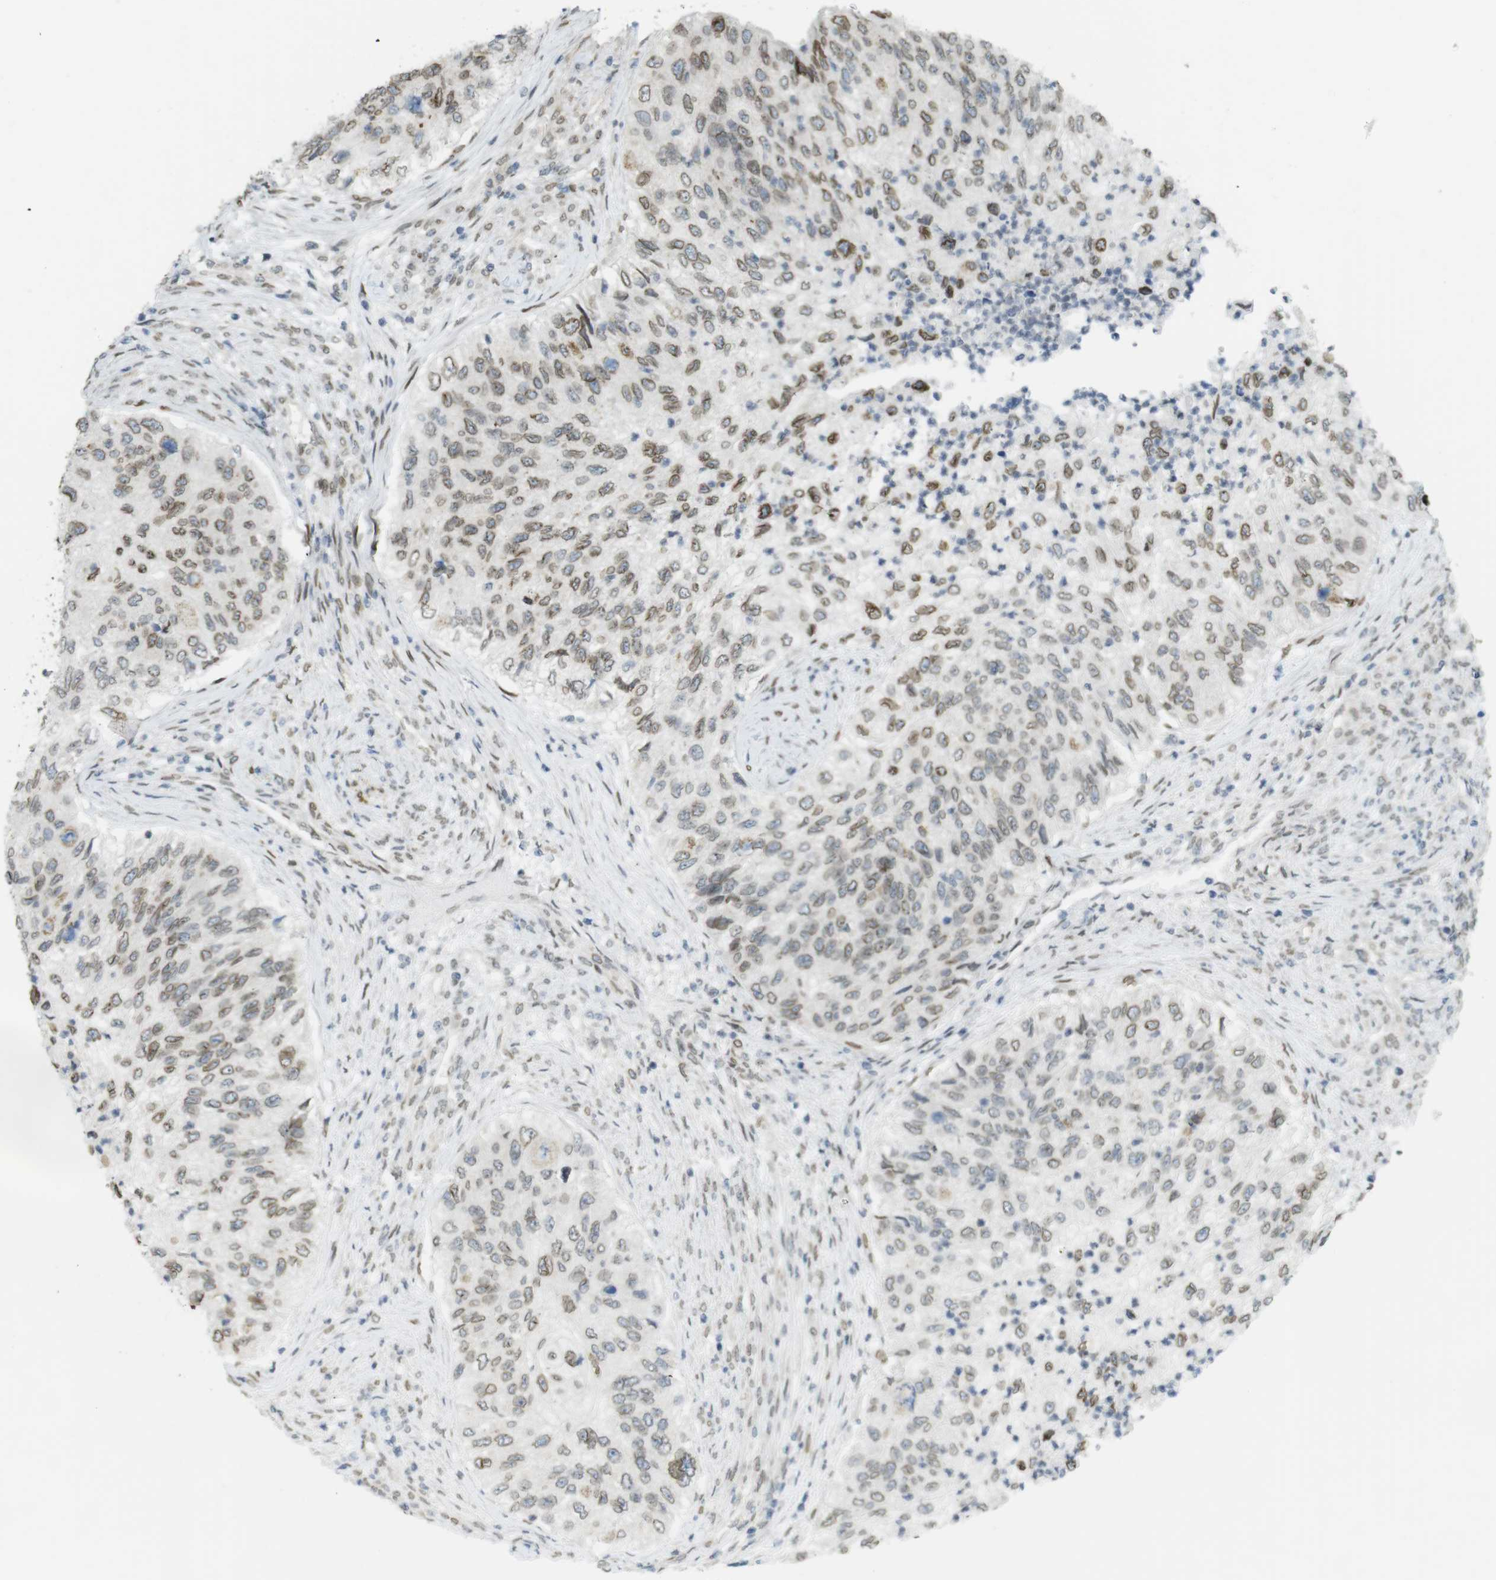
{"staining": {"intensity": "moderate", "quantity": ">75%", "location": "cytoplasmic/membranous,nuclear"}, "tissue": "urothelial cancer", "cell_type": "Tumor cells", "image_type": "cancer", "snomed": [{"axis": "morphology", "description": "Urothelial carcinoma, High grade"}, {"axis": "topography", "description": "Urinary bladder"}], "caption": "Human urothelial cancer stained with a brown dye displays moderate cytoplasmic/membranous and nuclear positive staining in approximately >75% of tumor cells.", "gene": "ARL6IP6", "patient": {"sex": "female", "age": 60}}